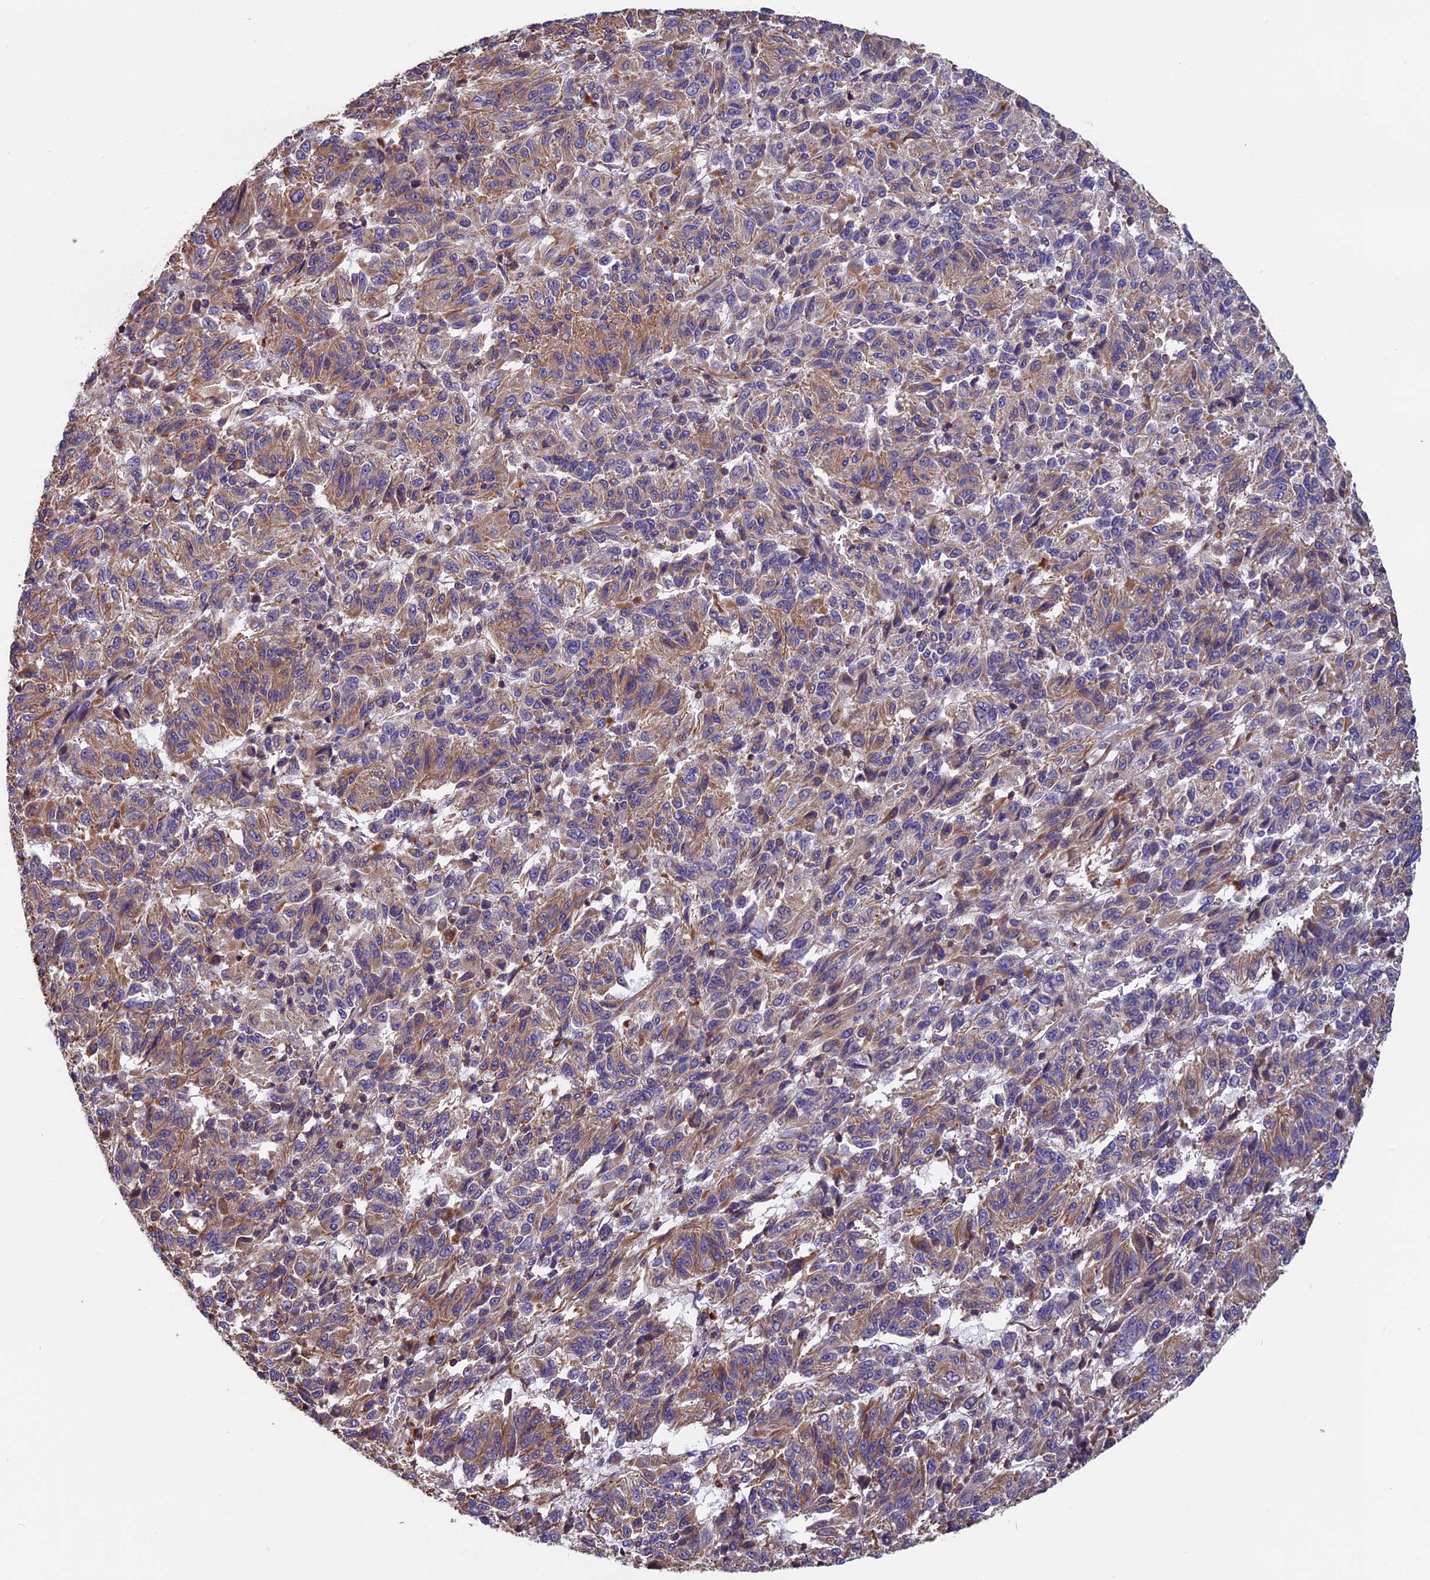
{"staining": {"intensity": "moderate", "quantity": ">75%", "location": "cytoplasmic/membranous"}, "tissue": "melanoma", "cell_type": "Tumor cells", "image_type": "cancer", "snomed": [{"axis": "morphology", "description": "Malignant melanoma, Metastatic site"}, {"axis": "topography", "description": "Lung"}], "caption": "DAB immunohistochemical staining of melanoma reveals moderate cytoplasmic/membranous protein staining in approximately >75% of tumor cells.", "gene": "CCDC153", "patient": {"sex": "male", "age": 64}}